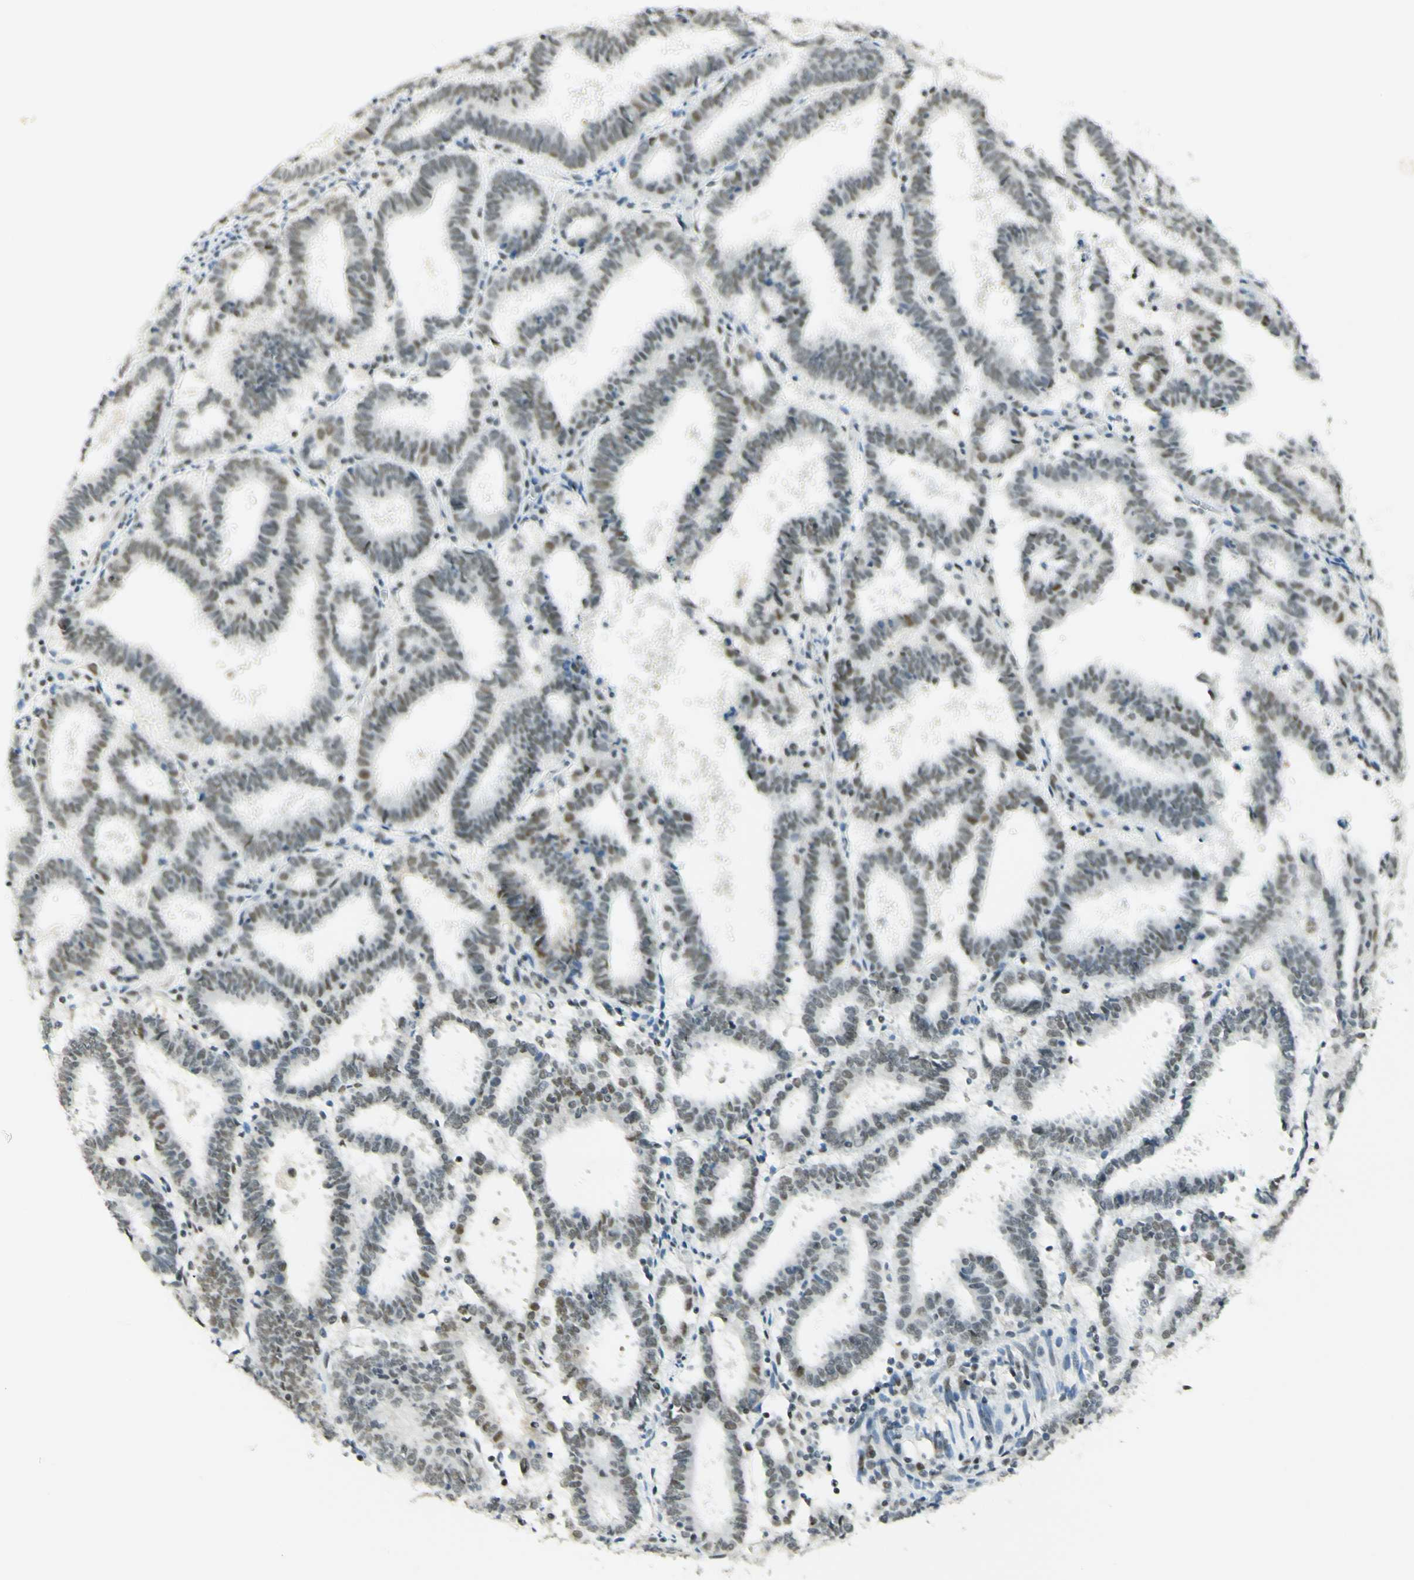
{"staining": {"intensity": "moderate", "quantity": "<25%", "location": "nuclear"}, "tissue": "endometrial cancer", "cell_type": "Tumor cells", "image_type": "cancer", "snomed": [{"axis": "morphology", "description": "Adenocarcinoma, NOS"}, {"axis": "topography", "description": "Uterus"}], "caption": "Endometrial adenocarcinoma tissue displays moderate nuclear expression in about <25% of tumor cells, visualized by immunohistochemistry. (brown staining indicates protein expression, while blue staining denotes nuclei).", "gene": "PMS2", "patient": {"sex": "female", "age": 83}}